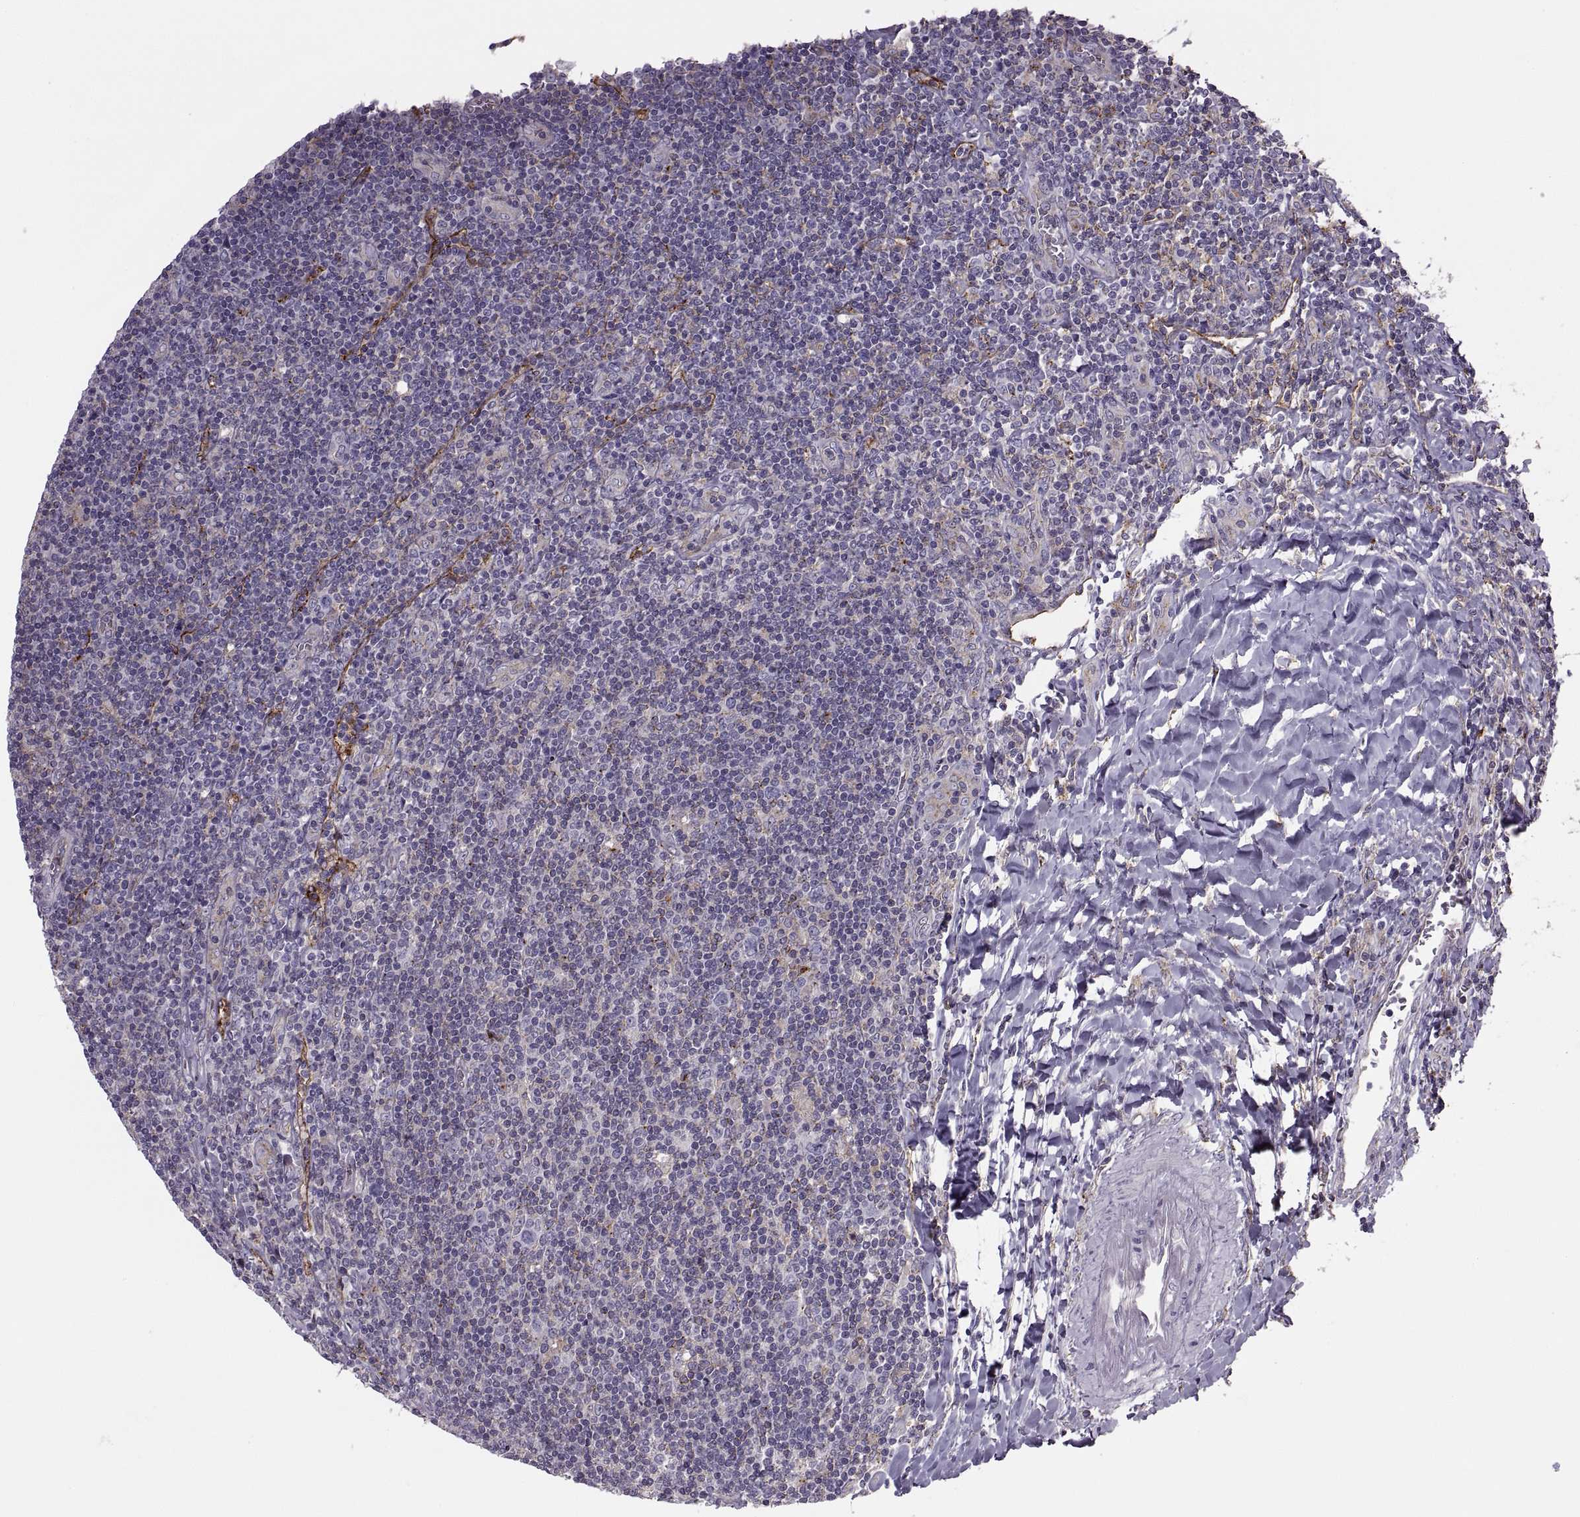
{"staining": {"intensity": "negative", "quantity": "none", "location": "none"}, "tissue": "lymphoma", "cell_type": "Tumor cells", "image_type": "cancer", "snomed": [{"axis": "morphology", "description": "Hodgkin's disease, NOS"}, {"axis": "topography", "description": "Lymph node"}], "caption": "DAB immunohistochemical staining of human lymphoma demonstrates no significant positivity in tumor cells.", "gene": "RALB", "patient": {"sex": "male", "age": 40}}